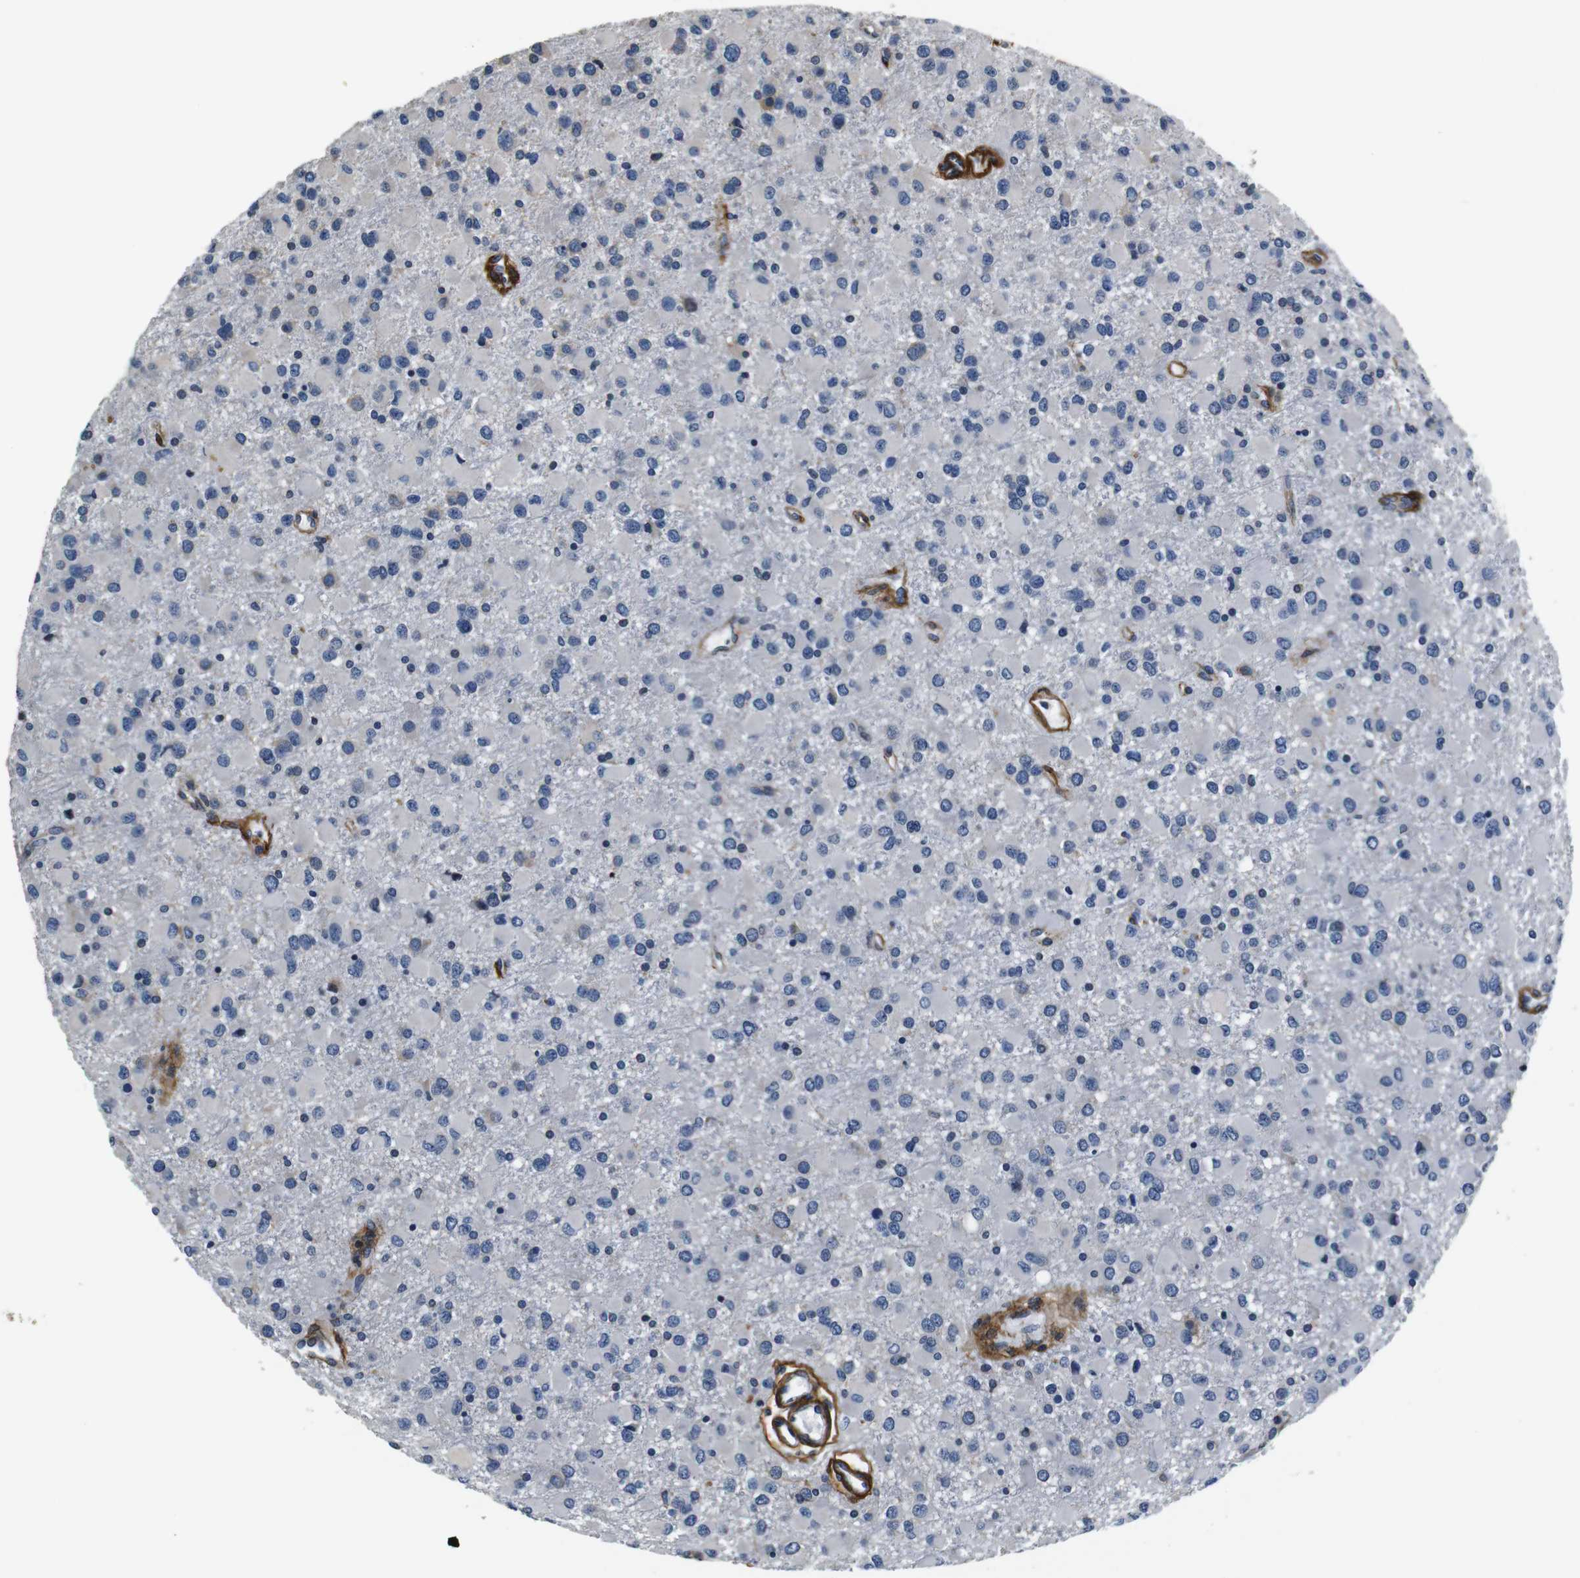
{"staining": {"intensity": "negative", "quantity": "none", "location": "none"}, "tissue": "glioma", "cell_type": "Tumor cells", "image_type": "cancer", "snomed": [{"axis": "morphology", "description": "Glioma, malignant, Low grade"}, {"axis": "topography", "description": "Brain"}], "caption": "Immunohistochemistry (IHC) micrograph of neoplastic tissue: human glioma stained with DAB (3,3'-diaminobenzidine) reveals no significant protein staining in tumor cells.", "gene": "COL1A1", "patient": {"sex": "male", "age": 42}}